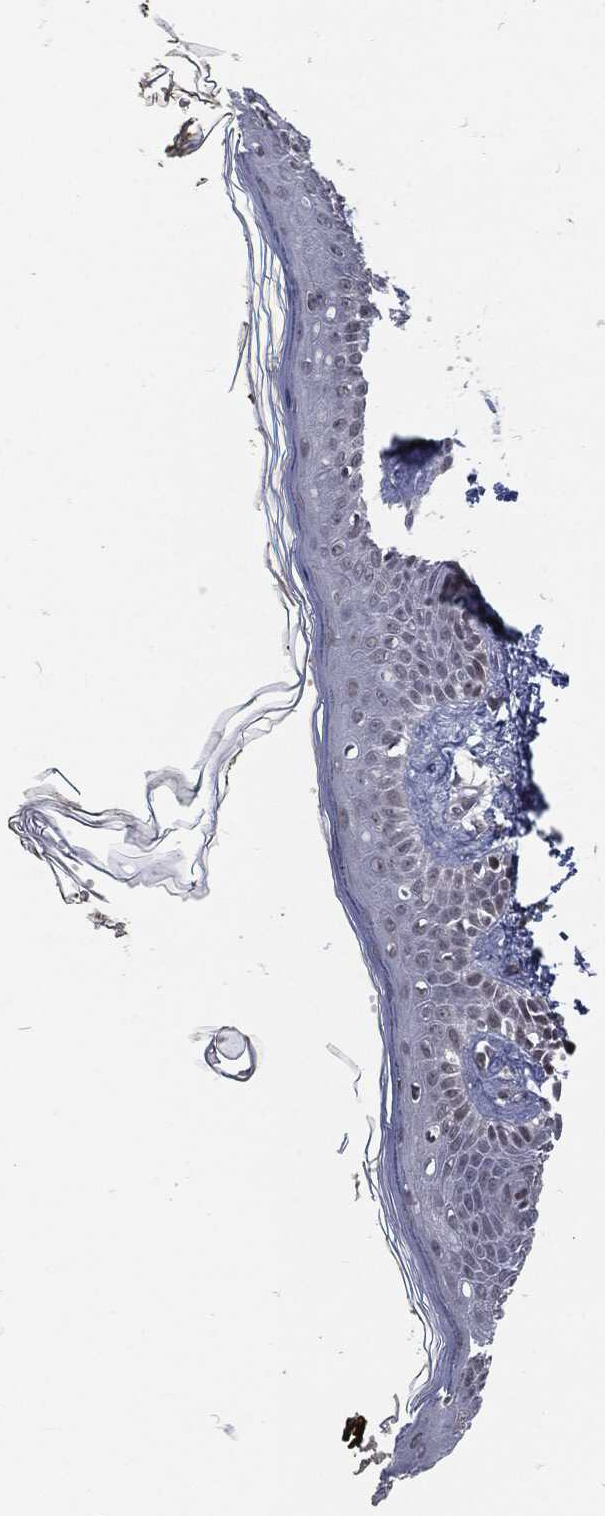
{"staining": {"intensity": "negative", "quantity": "none", "location": "none"}, "tissue": "skin", "cell_type": "Fibroblasts", "image_type": "normal", "snomed": [{"axis": "morphology", "description": "Normal tissue, NOS"}, {"axis": "topography", "description": "Skin"}], "caption": "IHC of benign skin shows no expression in fibroblasts.", "gene": "ANXA1", "patient": {"sex": "male", "age": 76}}